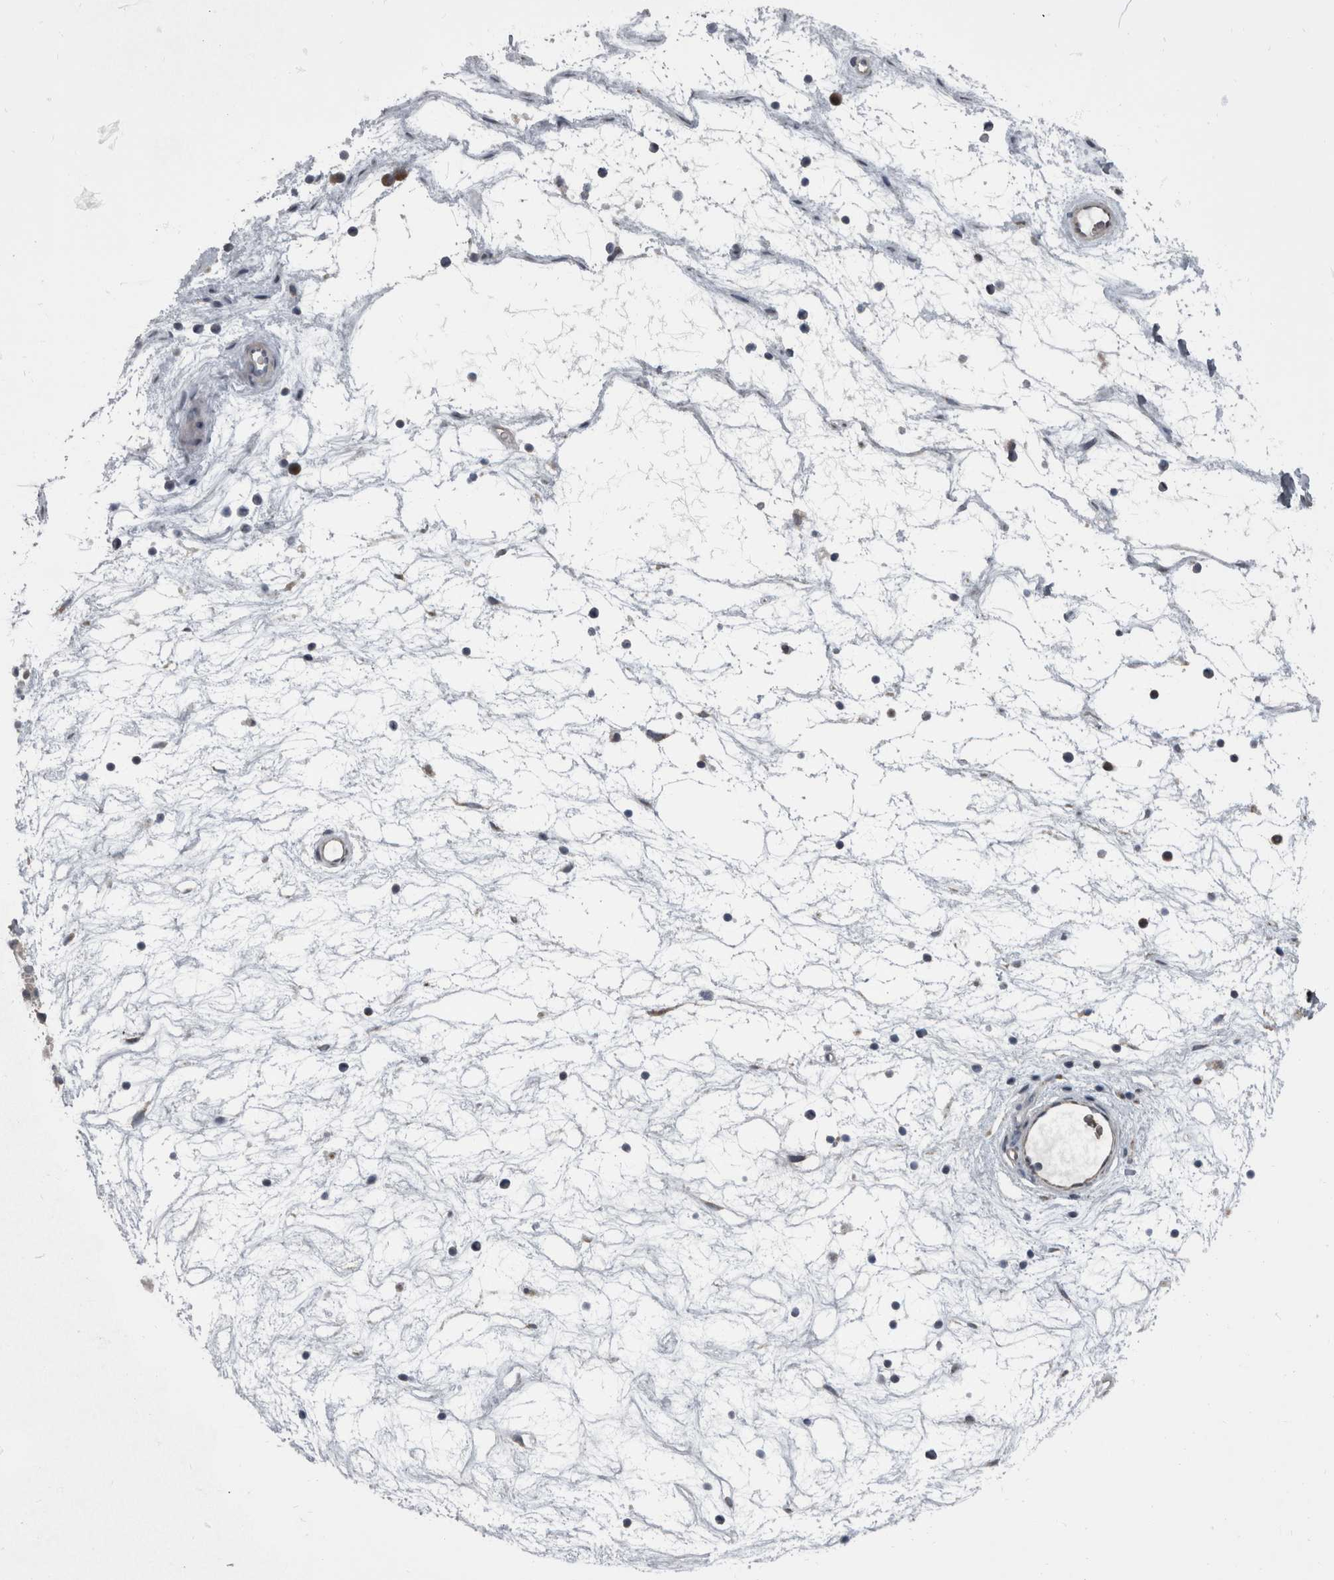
{"staining": {"intensity": "moderate", "quantity": "<25%", "location": "cytoplasmic/membranous"}, "tissue": "nasopharynx", "cell_type": "Respiratory epithelial cells", "image_type": "normal", "snomed": [{"axis": "morphology", "description": "Normal tissue, NOS"}, {"axis": "topography", "description": "Nasopharynx"}], "caption": "Immunohistochemistry (IHC) micrograph of normal human nasopharynx stained for a protein (brown), which displays low levels of moderate cytoplasmic/membranous staining in about <25% of respiratory epithelial cells.", "gene": "RABGGTB", "patient": {"sex": "male", "age": 64}}